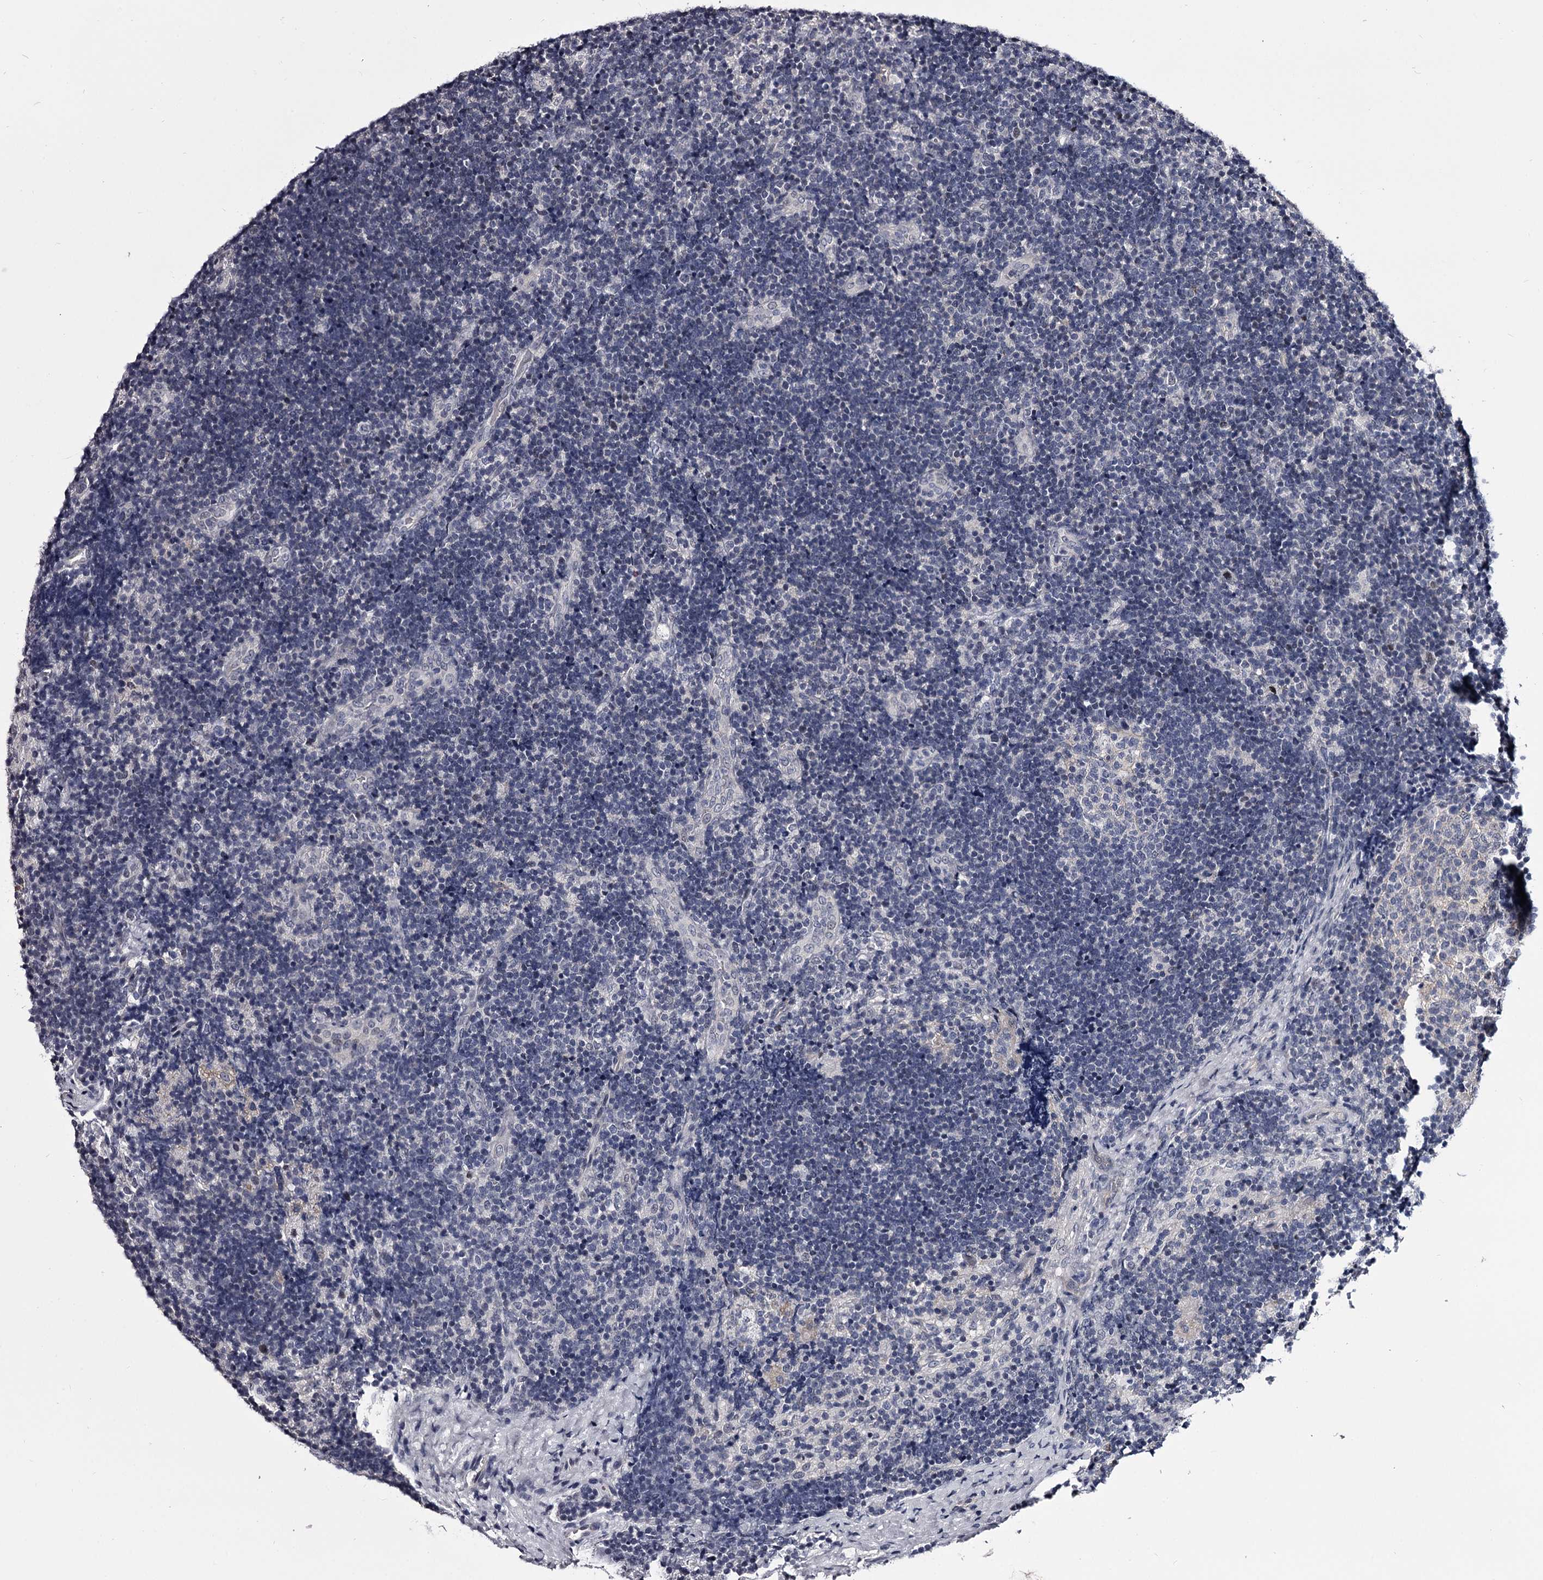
{"staining": {"intensity": "negative", "quantity": "none", "location": "none"}, "tissue": "lymph node", "cell_type": "Germinal center cells", "image_type": "normal", "snomed": [{"axis": "morphology", "description": "Normal tissue, NOS"}, {"axis": "topography", "description": "Lymph node"}], "caption": "The histopathology image exhibits no staining of germinal center cells in unremarkable lymph node.", "gene": "OVOL2", "patient": {"sex": "female", "age": 22}}